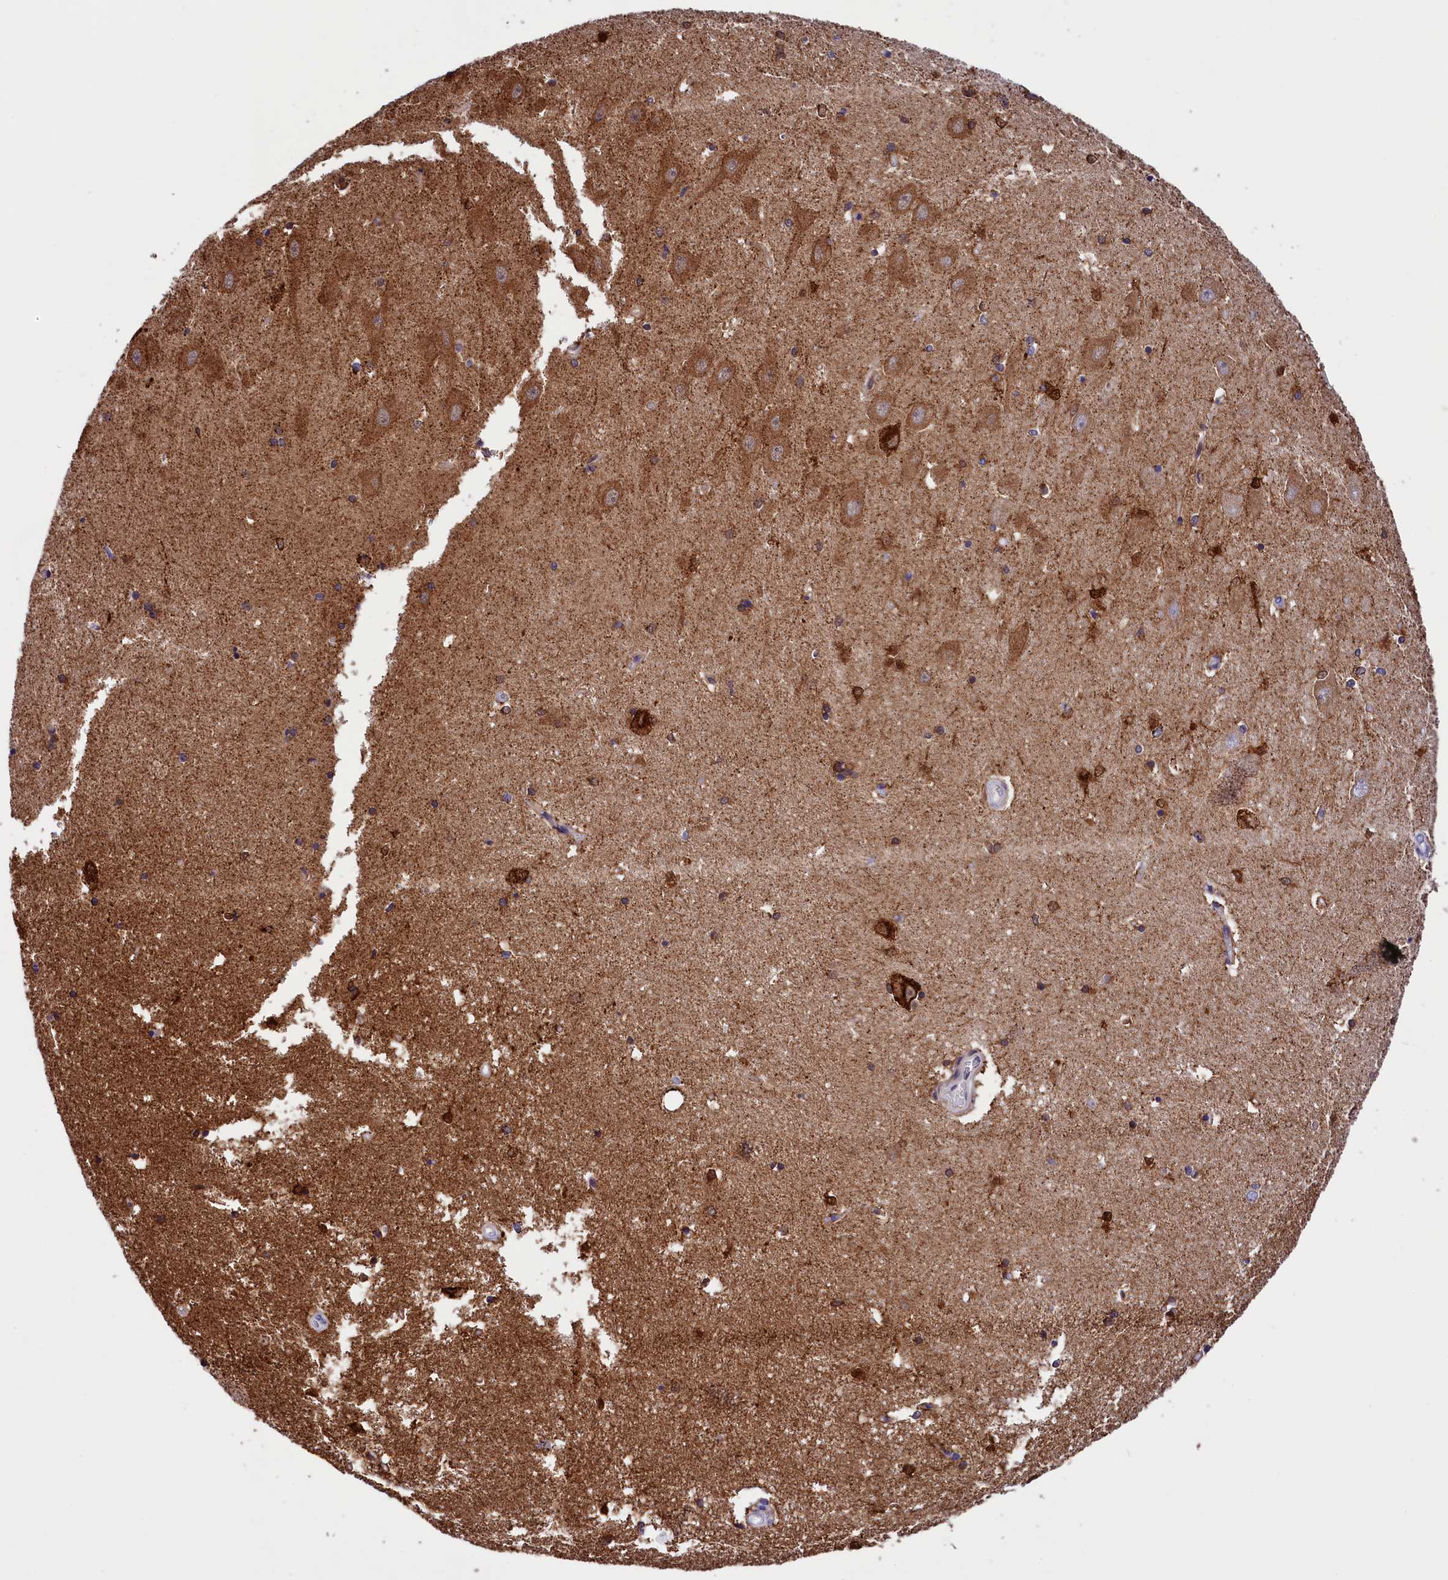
{"staining": {"intensity": "strong", "quantity": "25%-75%", "location": "cytoplasmic/membranous"}, "tissue": "hippocampus", "cell_type": "Glial cells", "image_type": "normal", "snomed": [{"axis": "morphology", "description": "Normal tissue, NOS"}, {"axis": "topography", "description": "Hippocampus"}], "caption": "Immunohistochemical staining of unremarkable hippocampus exhibits strong cytoplasmic/membranous protein expression in about 25%-75% of glial cells. (IHC, brightfield microscopy, high magnification).", "gene": "ABAT", "patient": {"sex": "male", "age": 45}}